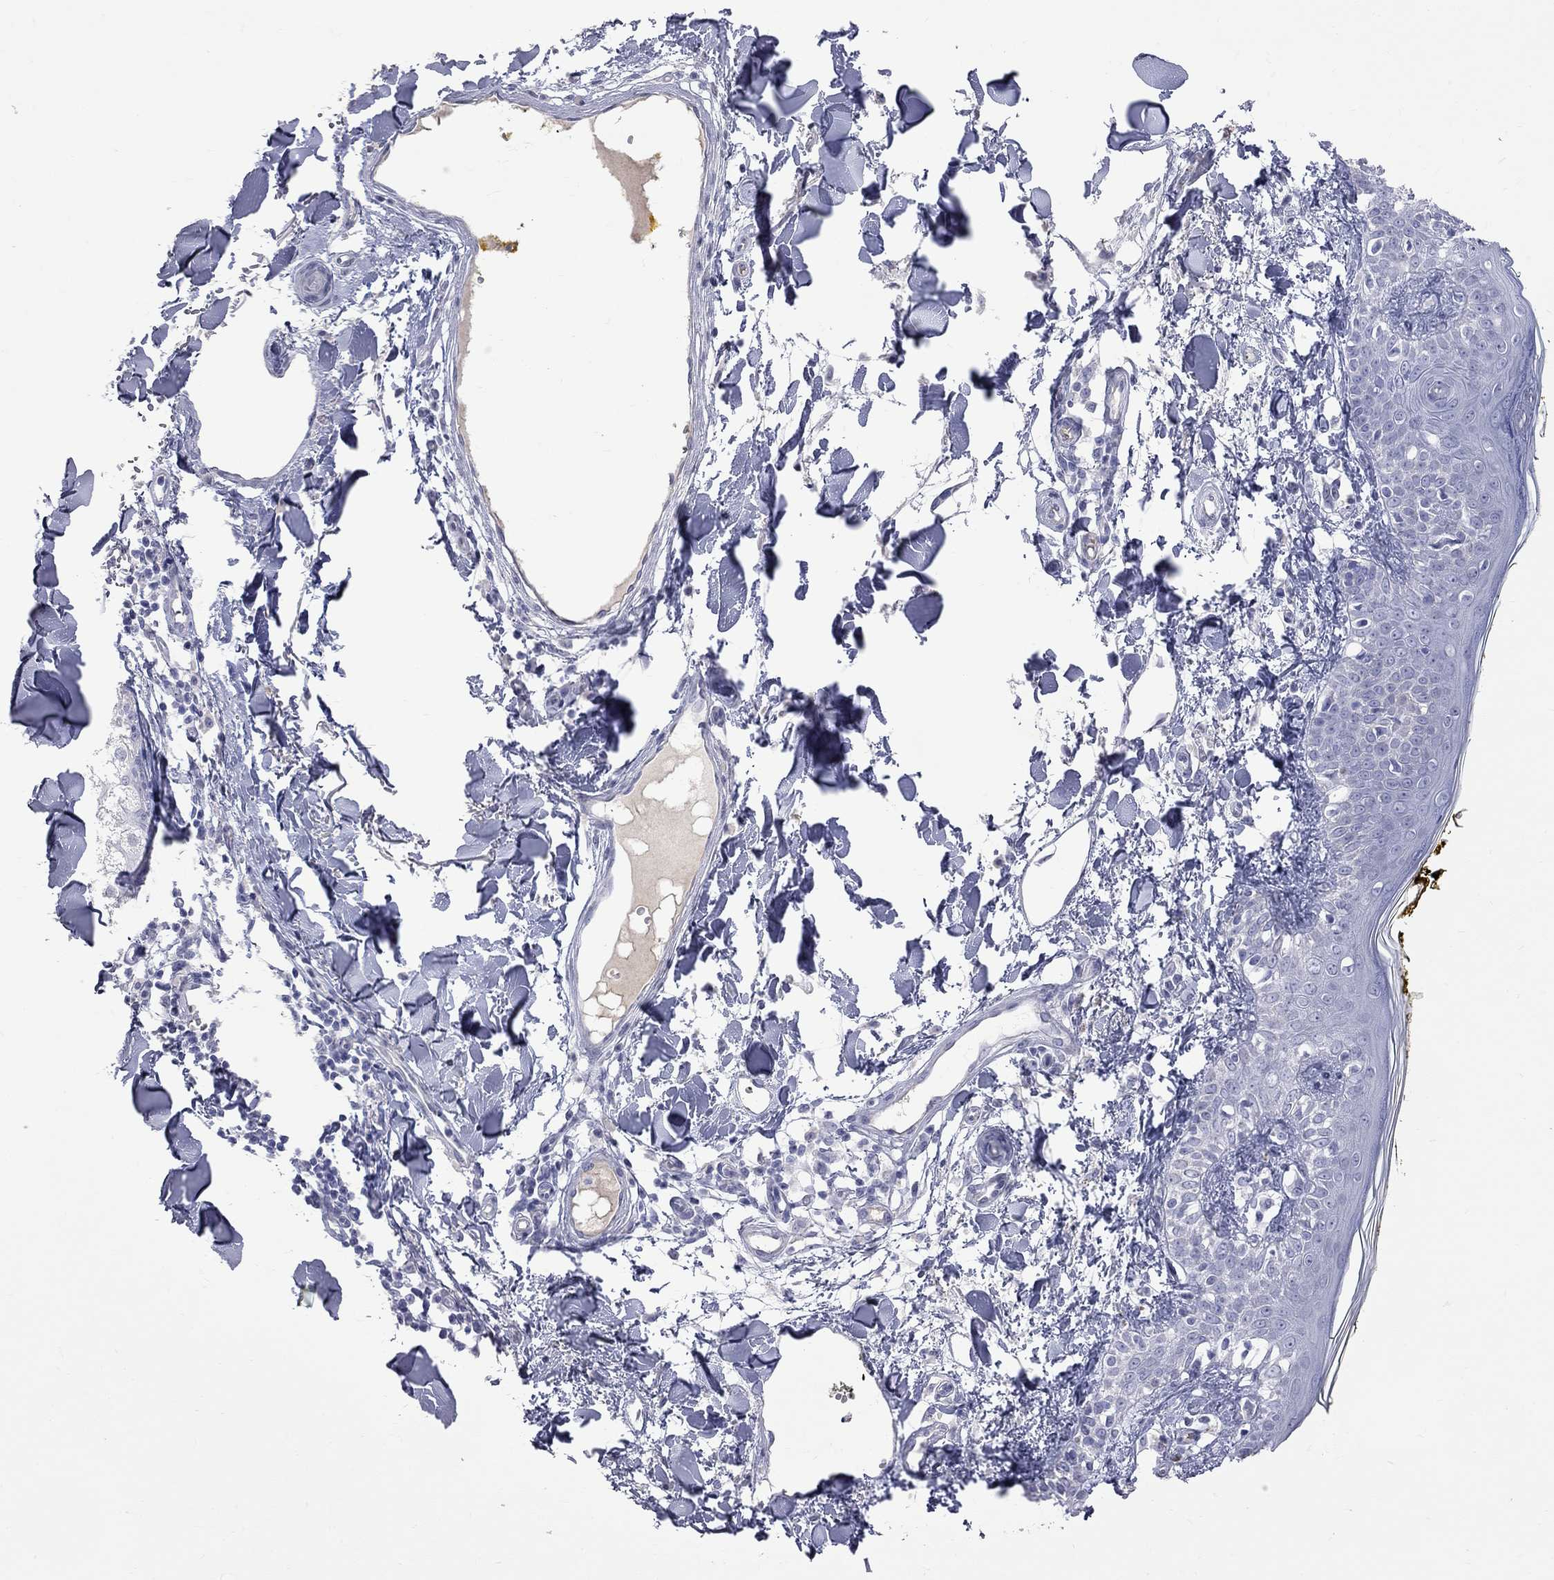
{"staining": {"intensity": "negative", "quantity": "none", "location": "none"}, "tissue": "skin", "cell_type": "Fibroblasts", "image_type": "normal", "snomed": [{"axis": "morphology", "description": "Normal tissue, NOS"}, {"axis": "topography", "description": "Skin"}], "caption": "Human skin stained for a protein using IHC exhibits no positivity in fibroblasts.", "gene": "KCND2", "patient": {"sex": "male", "age": 76}}